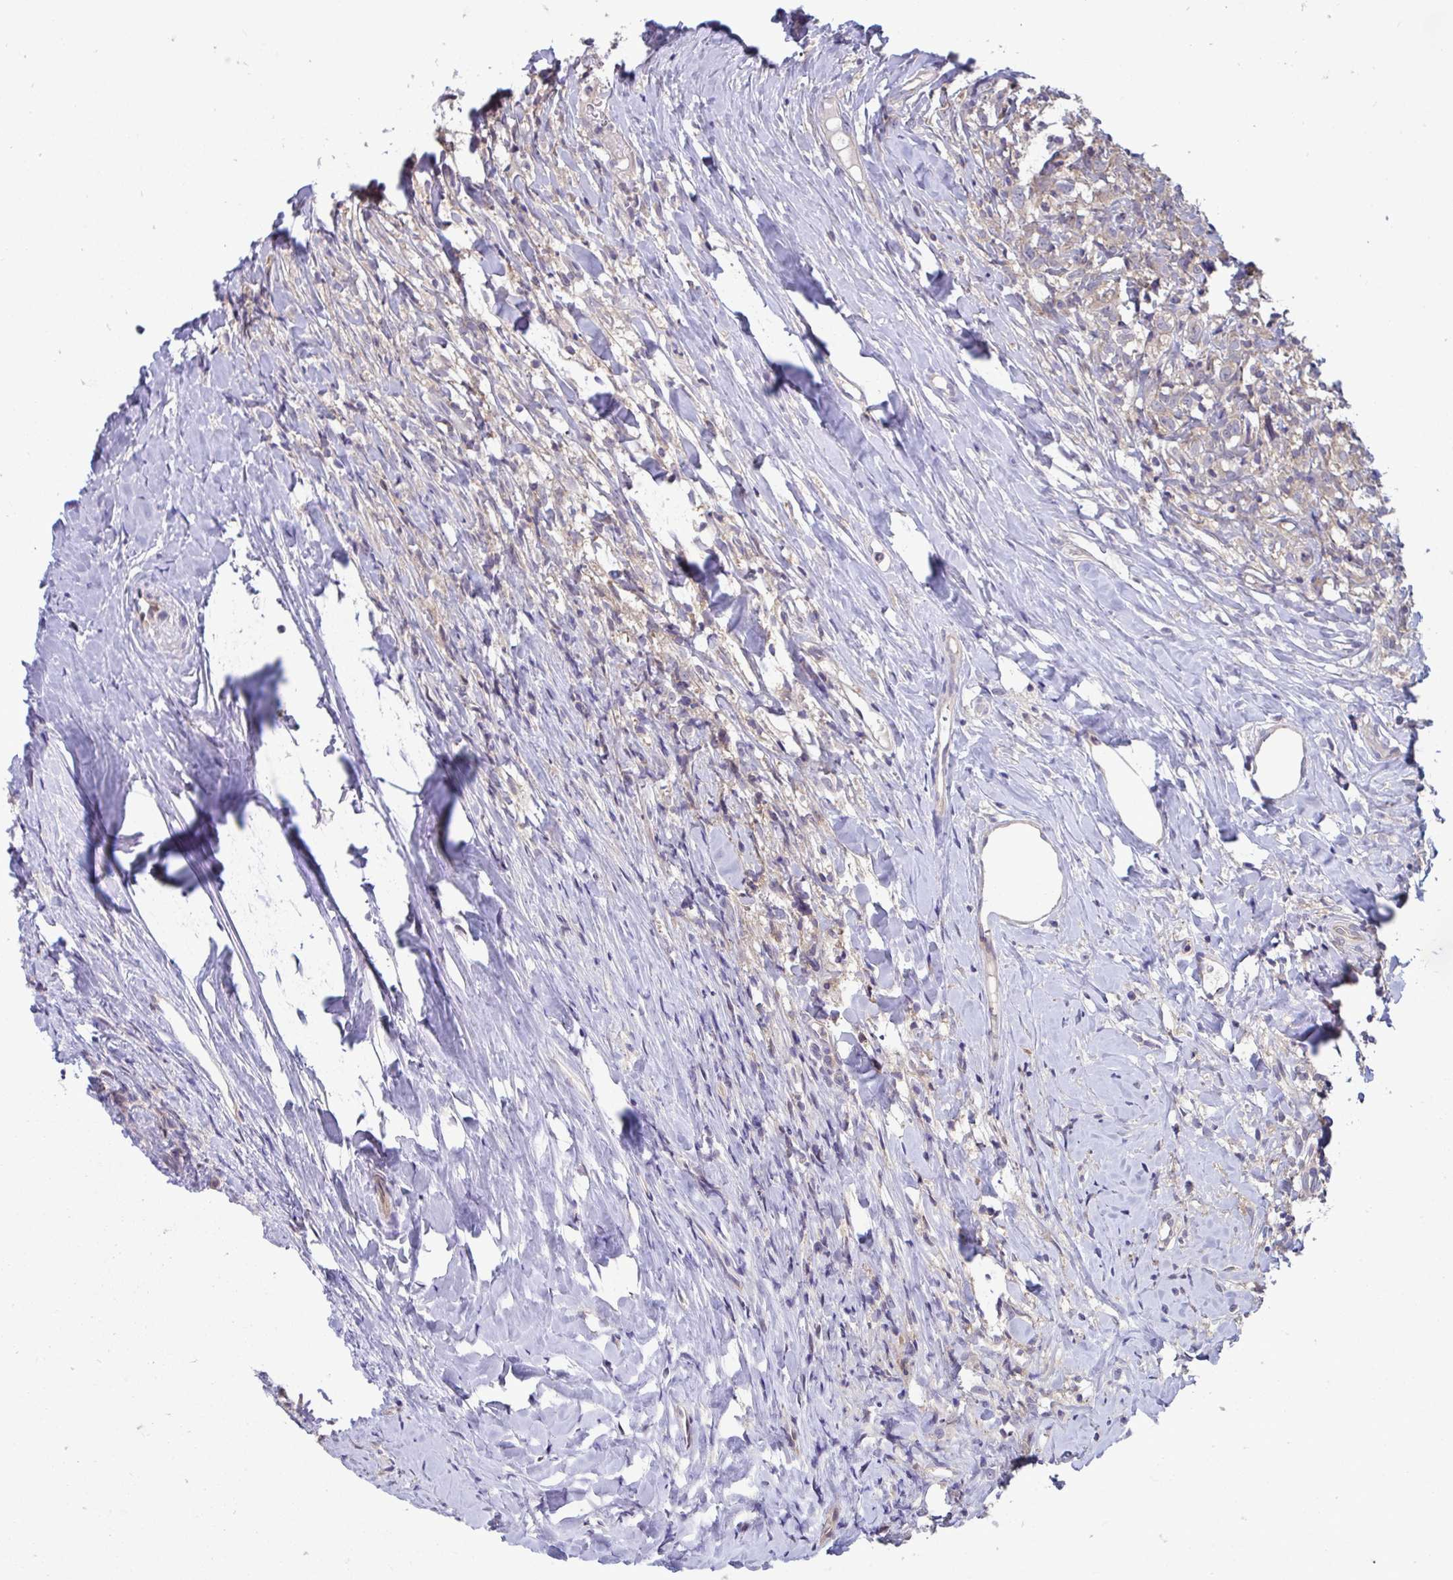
{"staining": {"intensity": "negative", "quantity": "none", "location": "none"}, "tissue": "lymphoma", "cell_type": "Tumor cells", "image_type": "cancer", "snomed": [{"axis": "morphology", "description": "Hodgkin's disease, NOS"}, {"axis": "topography", "description": "No Tissue"}], "caption": "DAB (3,3'-diaminobenzidine) immunohistochemical staining of human lymphoma demonstrates no significant staining in tumor cells. (DAB immunohistochemistry with hematoxylin counter stain).", "gene": "IST1", "patient": {"sex": "female", "age": 21}}